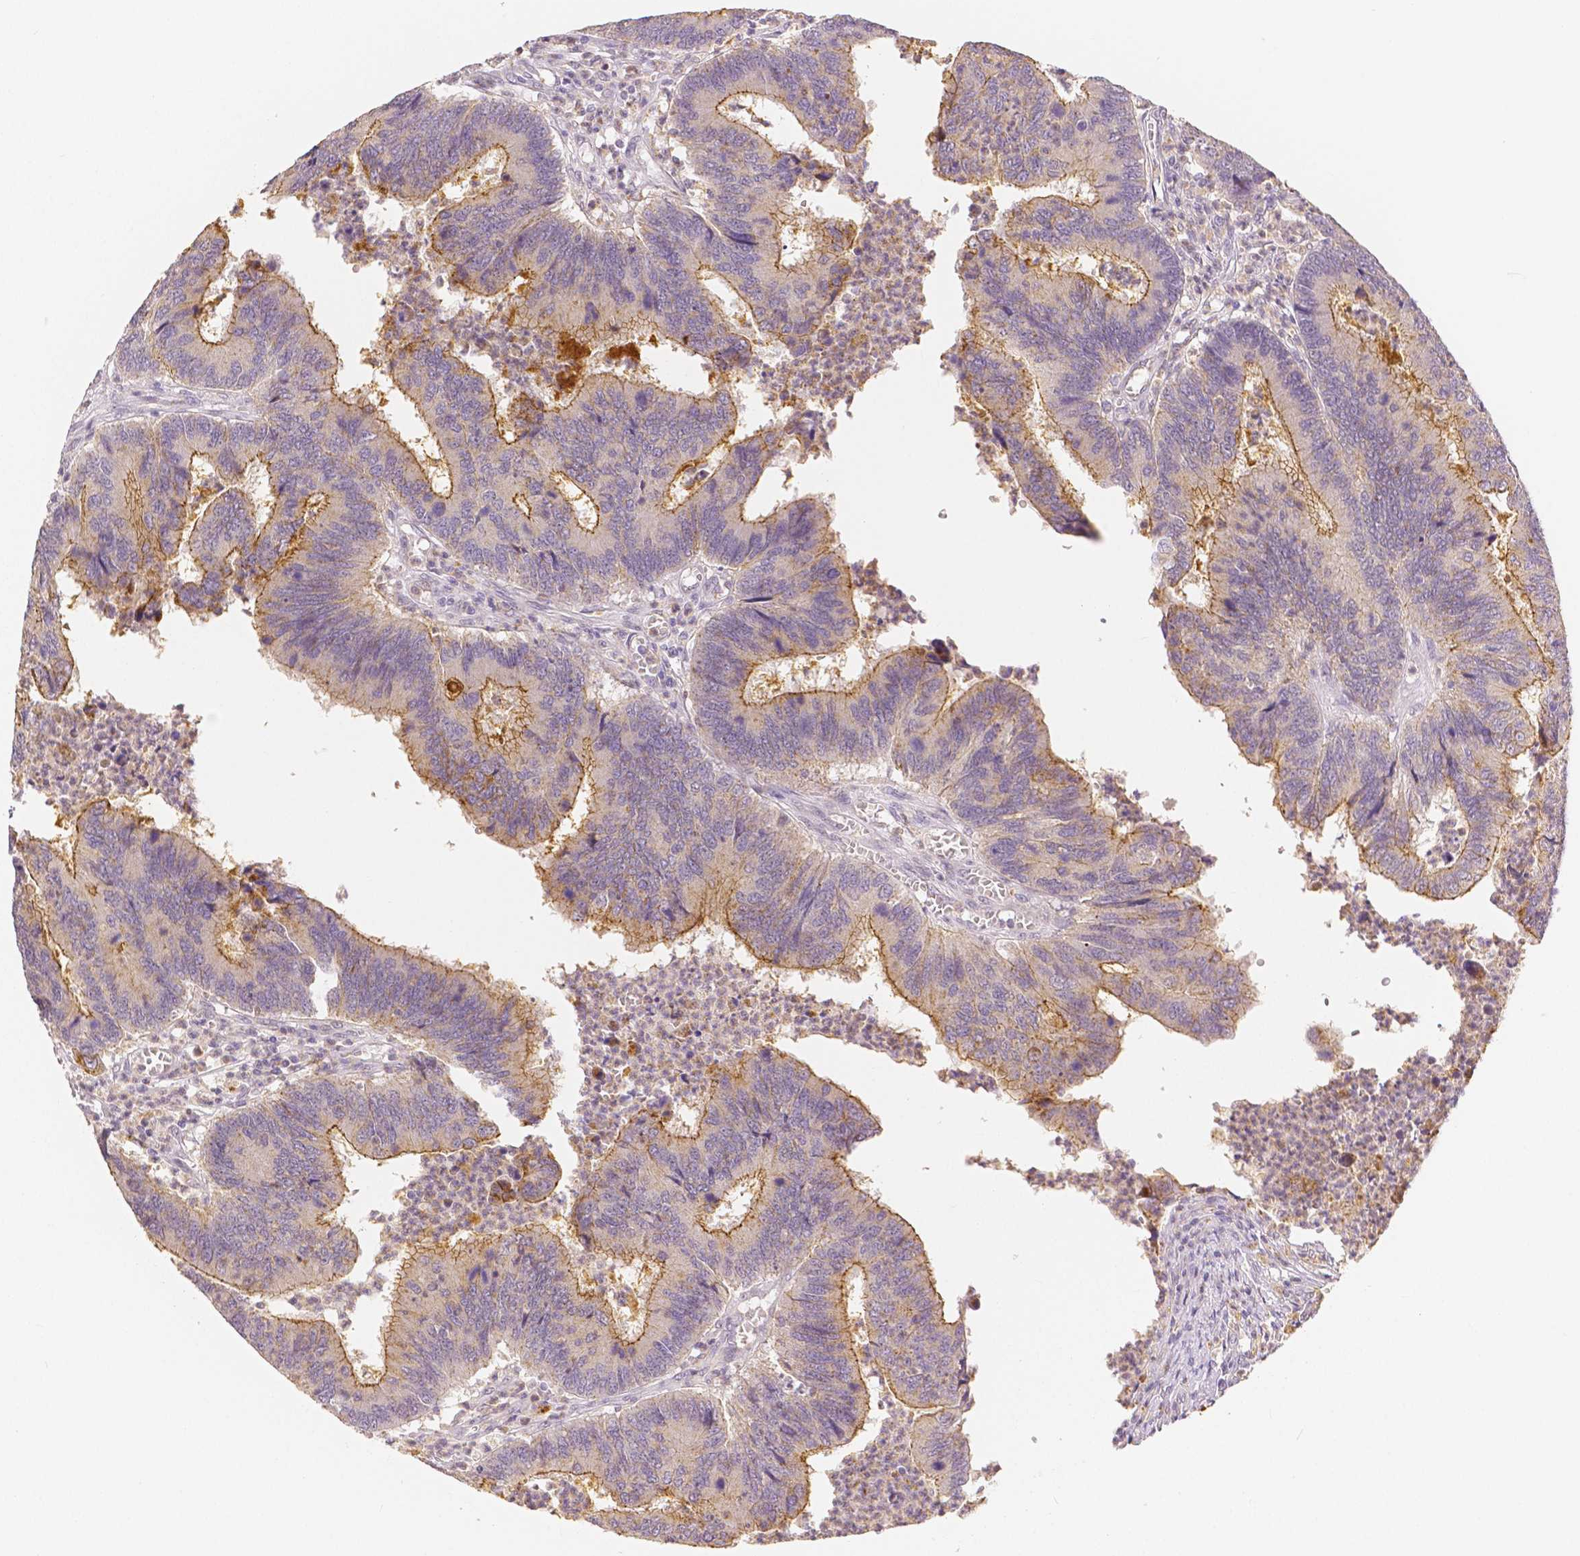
{"staining": {"intensity": "moderate", "quantity": "25%-75%", "location": "cytoplasmic/membranous"}, "tissue": "colorectal cancer", "cell_type": "Tumor cells", "image_type": "cancer", "snomed": [{"axis": "morphology", "description": "Adenocarcinoma, NOS"}, {"axis": "topography", "description": "Colon"}], "caption": "A histopathology image of colorectal cancer (adenocarcinoma) stained for a protein demonstrates moderate cytoplasmic/membranous brown staining in tumor cells. The protein of interest is shown in brown color, while the nuclei are stained blue.", "gene": "OCLN", "patient": {"sex": "female", "age": 67}}